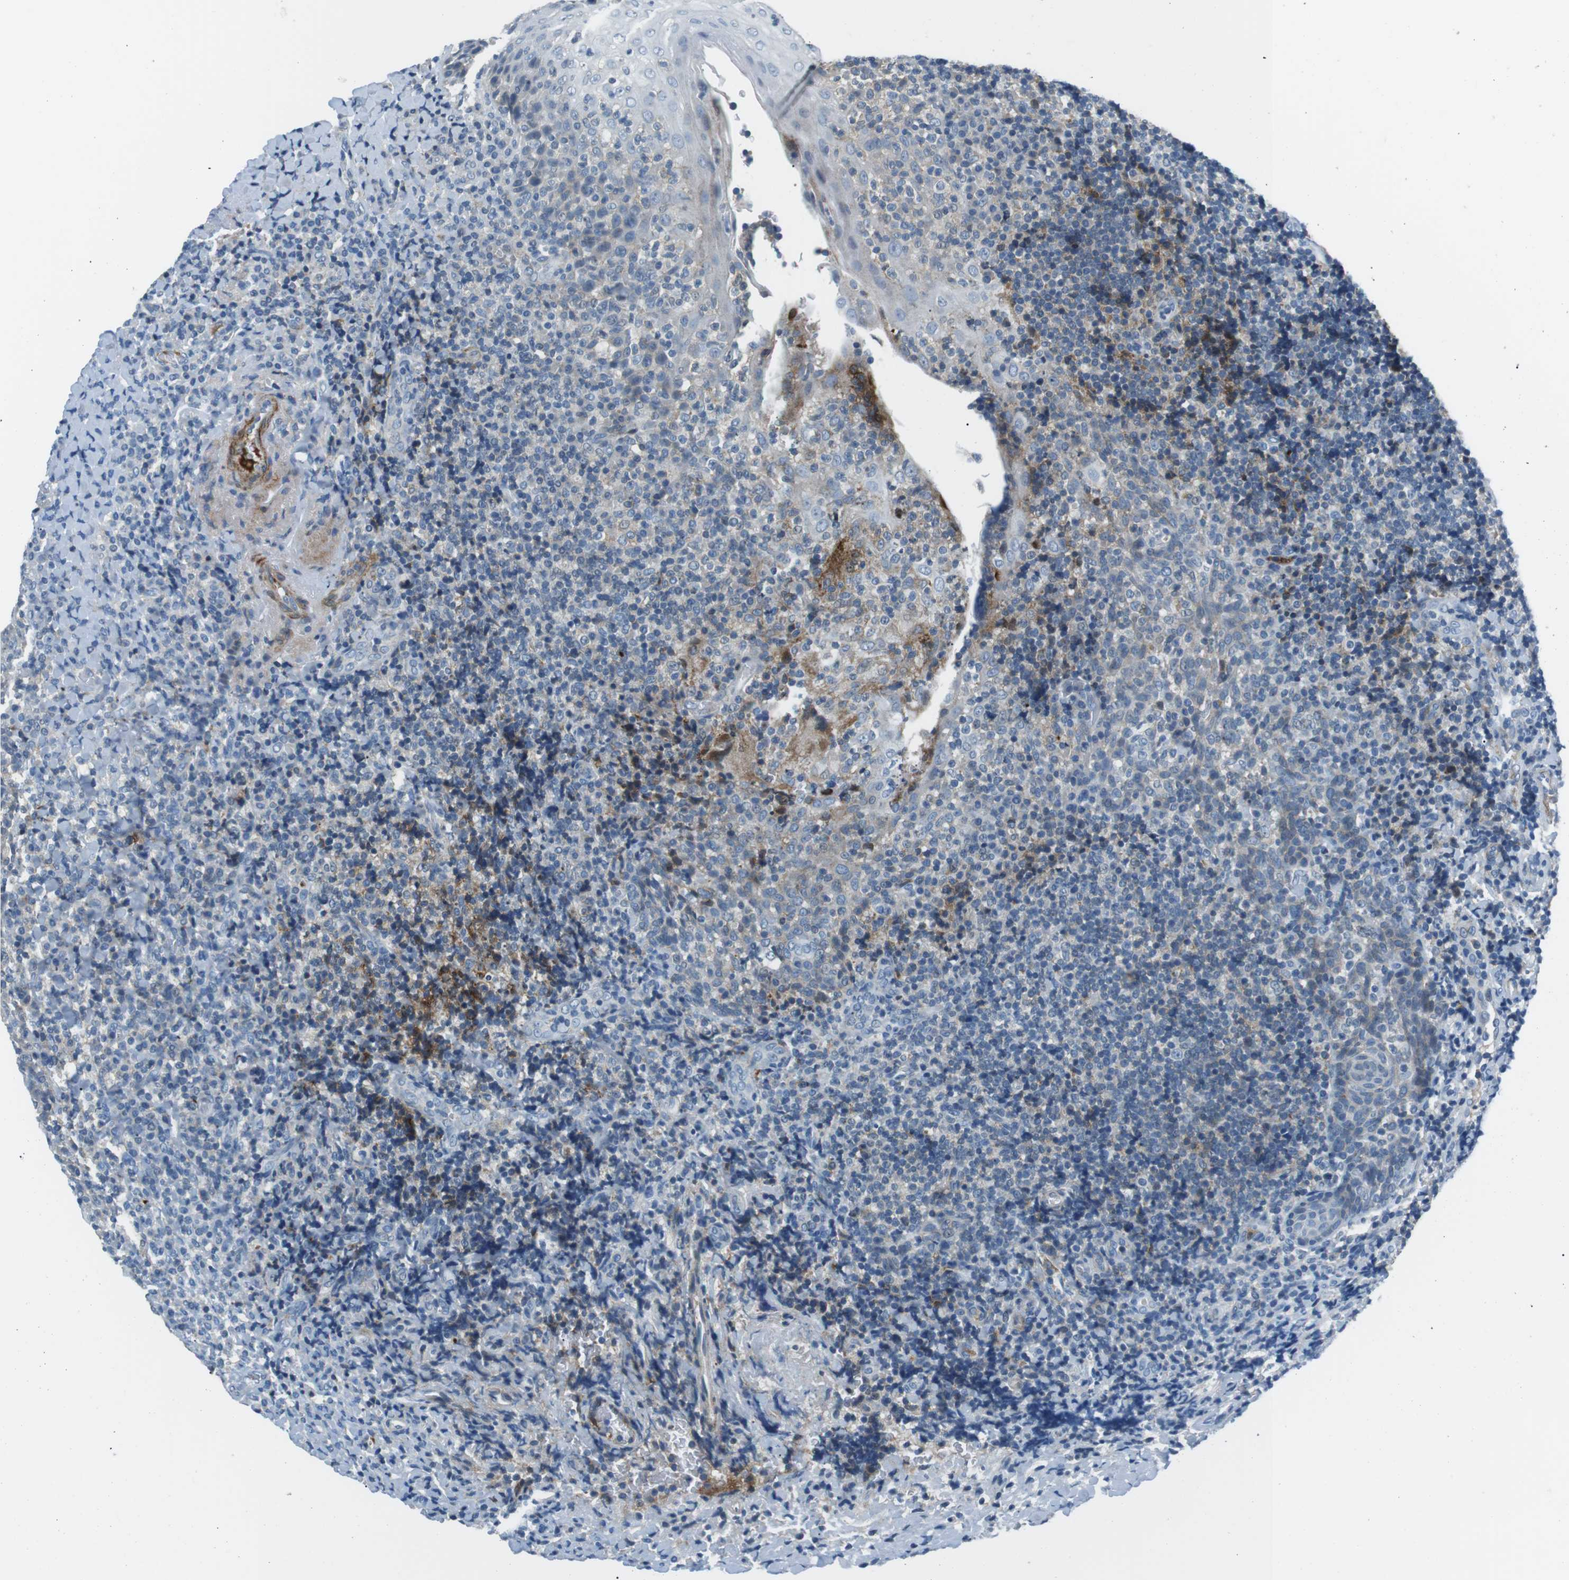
{"staining": {"intensity": "moderate", "quantity": "25%-75%", "location": "cytoplasmic/membranous"}, "tissue": "tonsil", "cell_type": "Germinal center cells", "image_type": "normal", "snomed": [{"axis": "morphology", "description": "Normal tissue, NOS"}, {"axis": "topography", "description": "Tonsil"}], "caption": "The micrograph shows immunohistochemical staining of unremarkable tonsil. There is moderate cytoplasmic/membranous positivity is present in approximately 25%-75% of germinal center cells.", "gene": "ARVCF", "patient": {"sex": "male", "age": 37}}